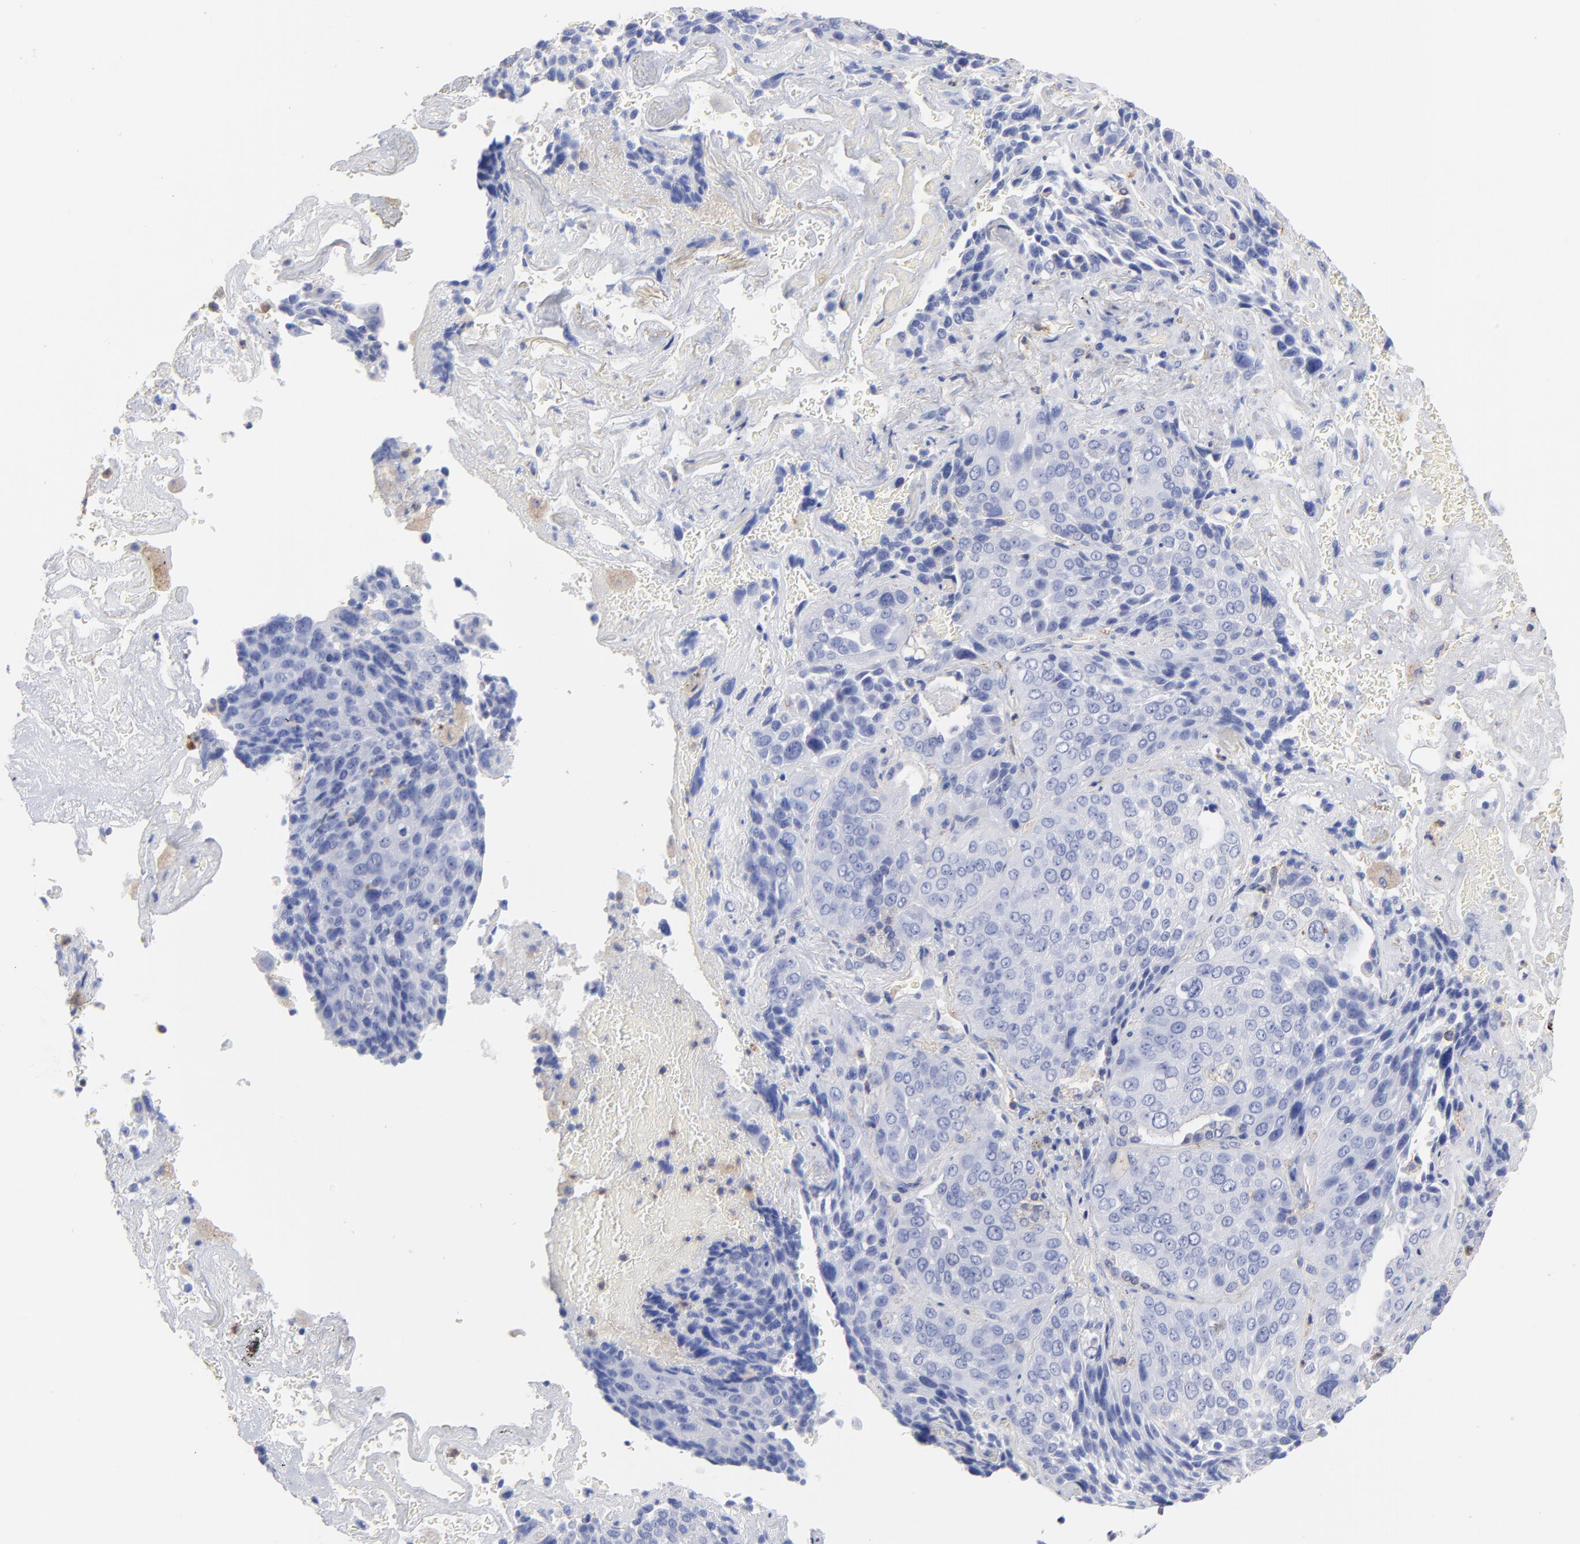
{"staining": {"intensity": "weak", "quantity": "<25%", "location": "cytoplasmic/membranous"}, "tissue": "lung cancer", "cell_type": "Tumor cells", "image_type": "cancer", "snomed": [{"axis": "morphology", "description": "Squamous cell carcinoma, NOS"}, {"axis": "topography", "description": "Lung"}], "caption": "The micrograph reveals no staining of tumor cells in lung cancer (squamous cell carcinoma).", "gene": "ASL", "patient": {"sex": "male", "age": 54}}